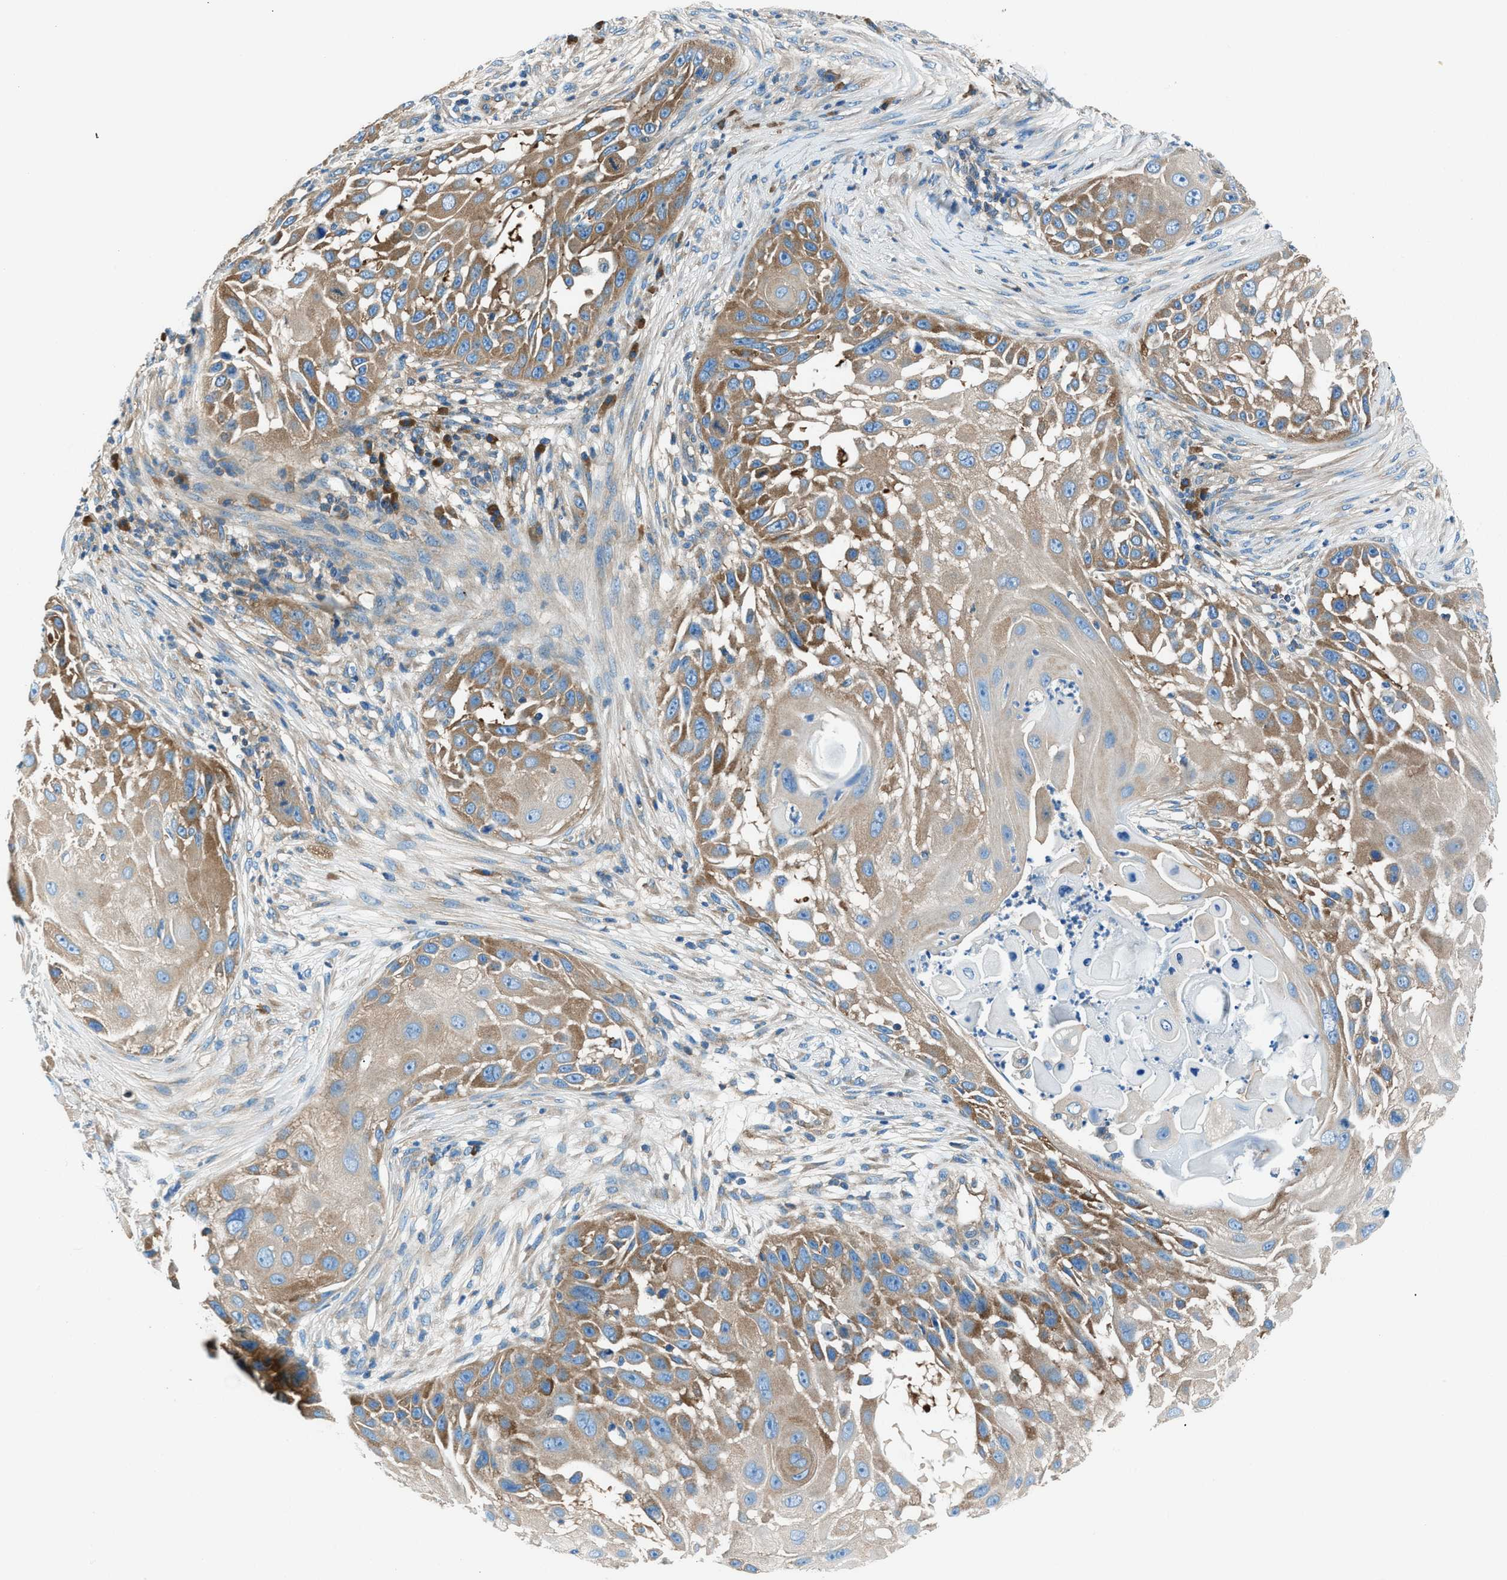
{"staining": {"intensity": "moderate", "quantity": ">75%", "location": "cytoplasmic/membranous"}, "tissue": "skin cancer", "cell_type": "Tumor cells", "image_type": "cancer", "snomed": [{"axis": "morphology", "description": "Squamous cell carcinoma, NOS"}, {"axis": "topography", "description": "Skin"}], "caption": "Protein staining by immunohistochemistry reveals moderate cytoplasmic/membranous positivity in approximately >75% of tumor cells in squamous cell carcinoma (skin).", "gene": "SARS1", "patient": {"sex": "female", "age": 44}}